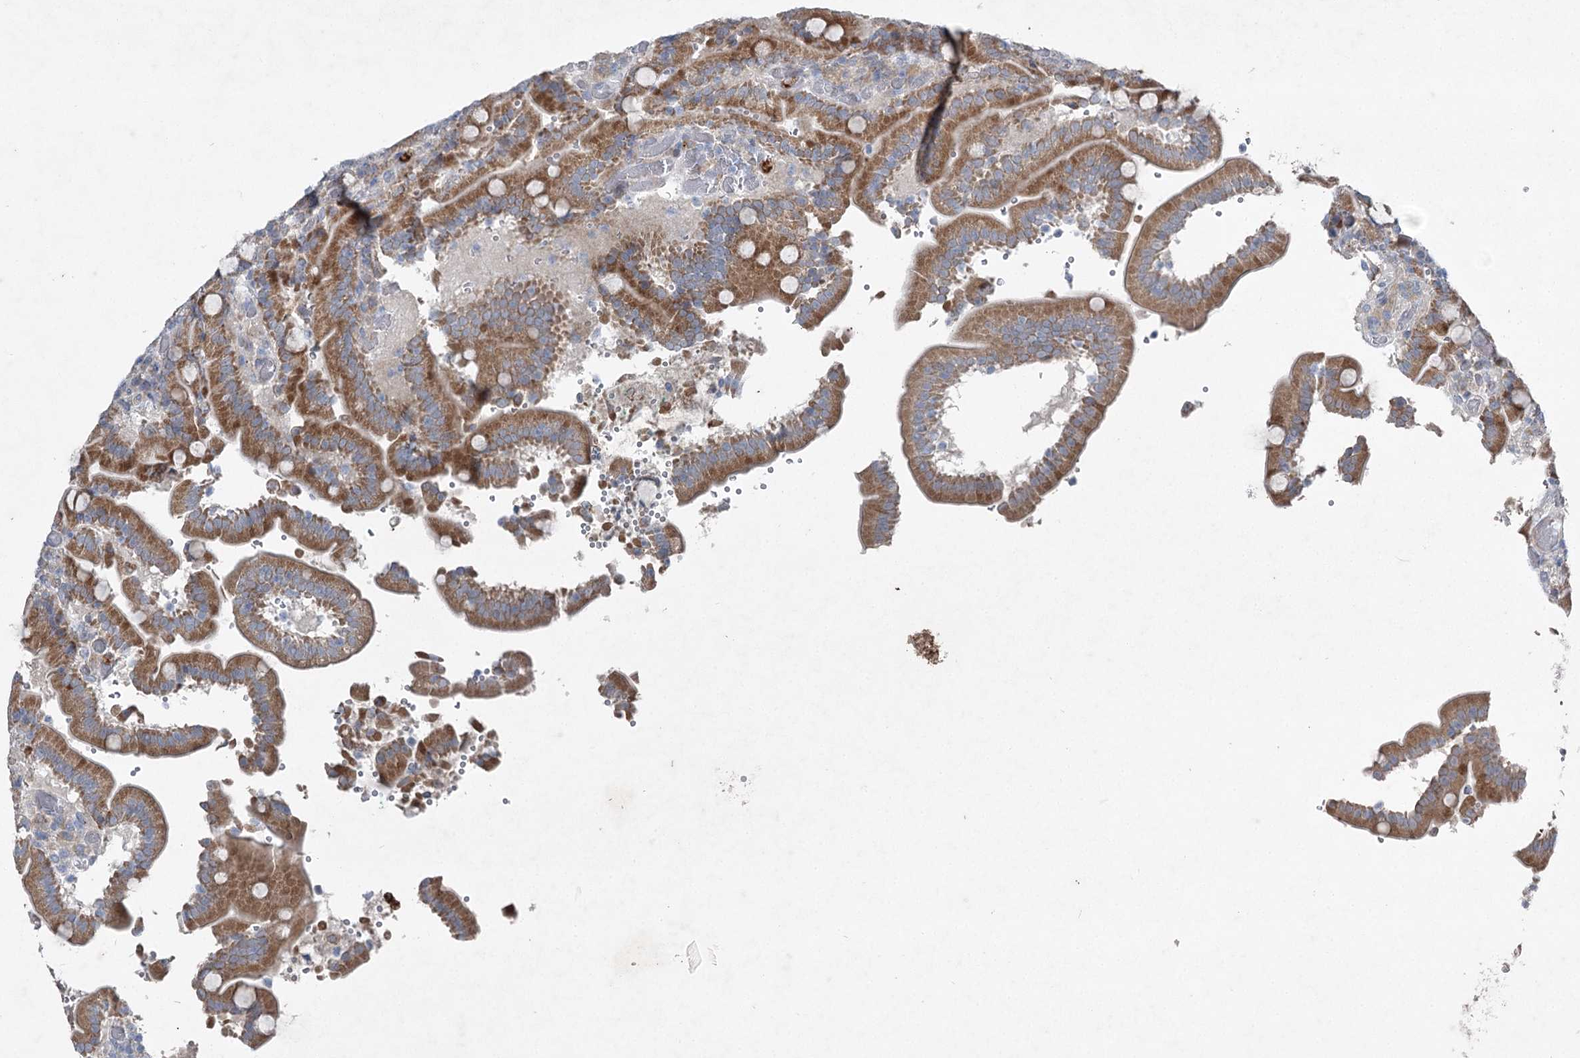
{"staining": {"intensity": "moderate", "quantity": ">75%", "location": "cytoplasmic/membranous"}, "tissue": "duodenum", "cell_type": "Glandular cells", "image_type": "normal", "snomed": [{"axis": "morphology", "description": "Normal tissue, NOS"}, {"axis": "topography", "description": "Duodenum"}], "caption": "Immunohistochemical staining of benign duodenum reveals medium levels of moderate cytoplasmic/membranous expression in about >75% of glandular cells.", "gene": "ENSG00000285330", "patient": {"sex": "female", "age": 62}}